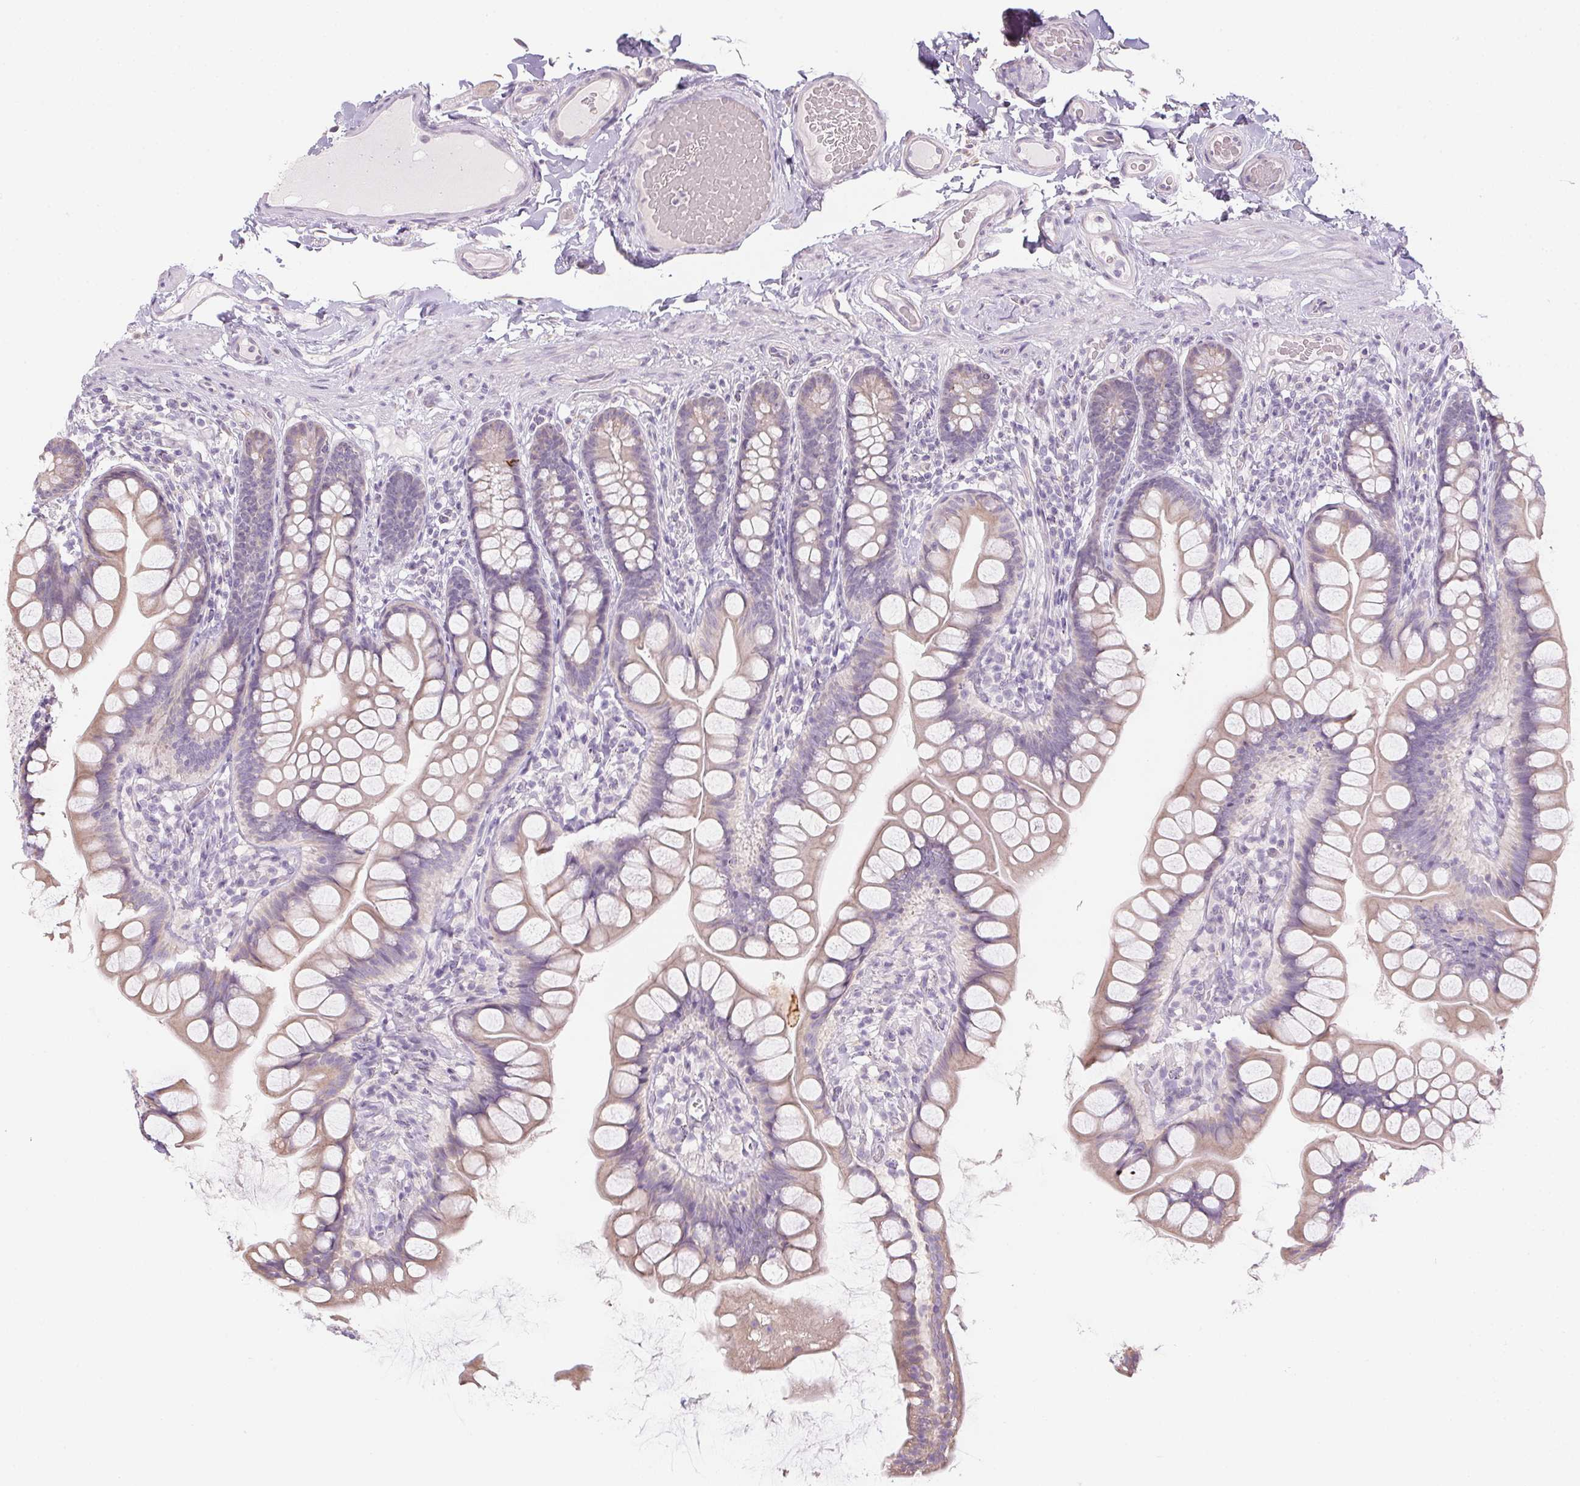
{"staining": {"intensity": "weak", "quantity": "25%-75%", "location": "cytoplasmic/membranous"}, "tissue": "small intestine", "cell_type": "Glandular cells", "image_type": "normal", "snomed": [{"axis": "morphology", "description": "Normal tissue, NOS"}, {"axis": "topography", "description": "Small intestine"}], "caption": "The photomicrograph demonstrates immunohistochemical staining of benign small intestine. There is weak cytoplasmic/membranous expression is seen in about 25%-75% of glandular cells. The protein is shown in brown color, while the nuclei are stained blue.", "gene": "CTCFL", "patient": {"sex": "male", "age": 70}}